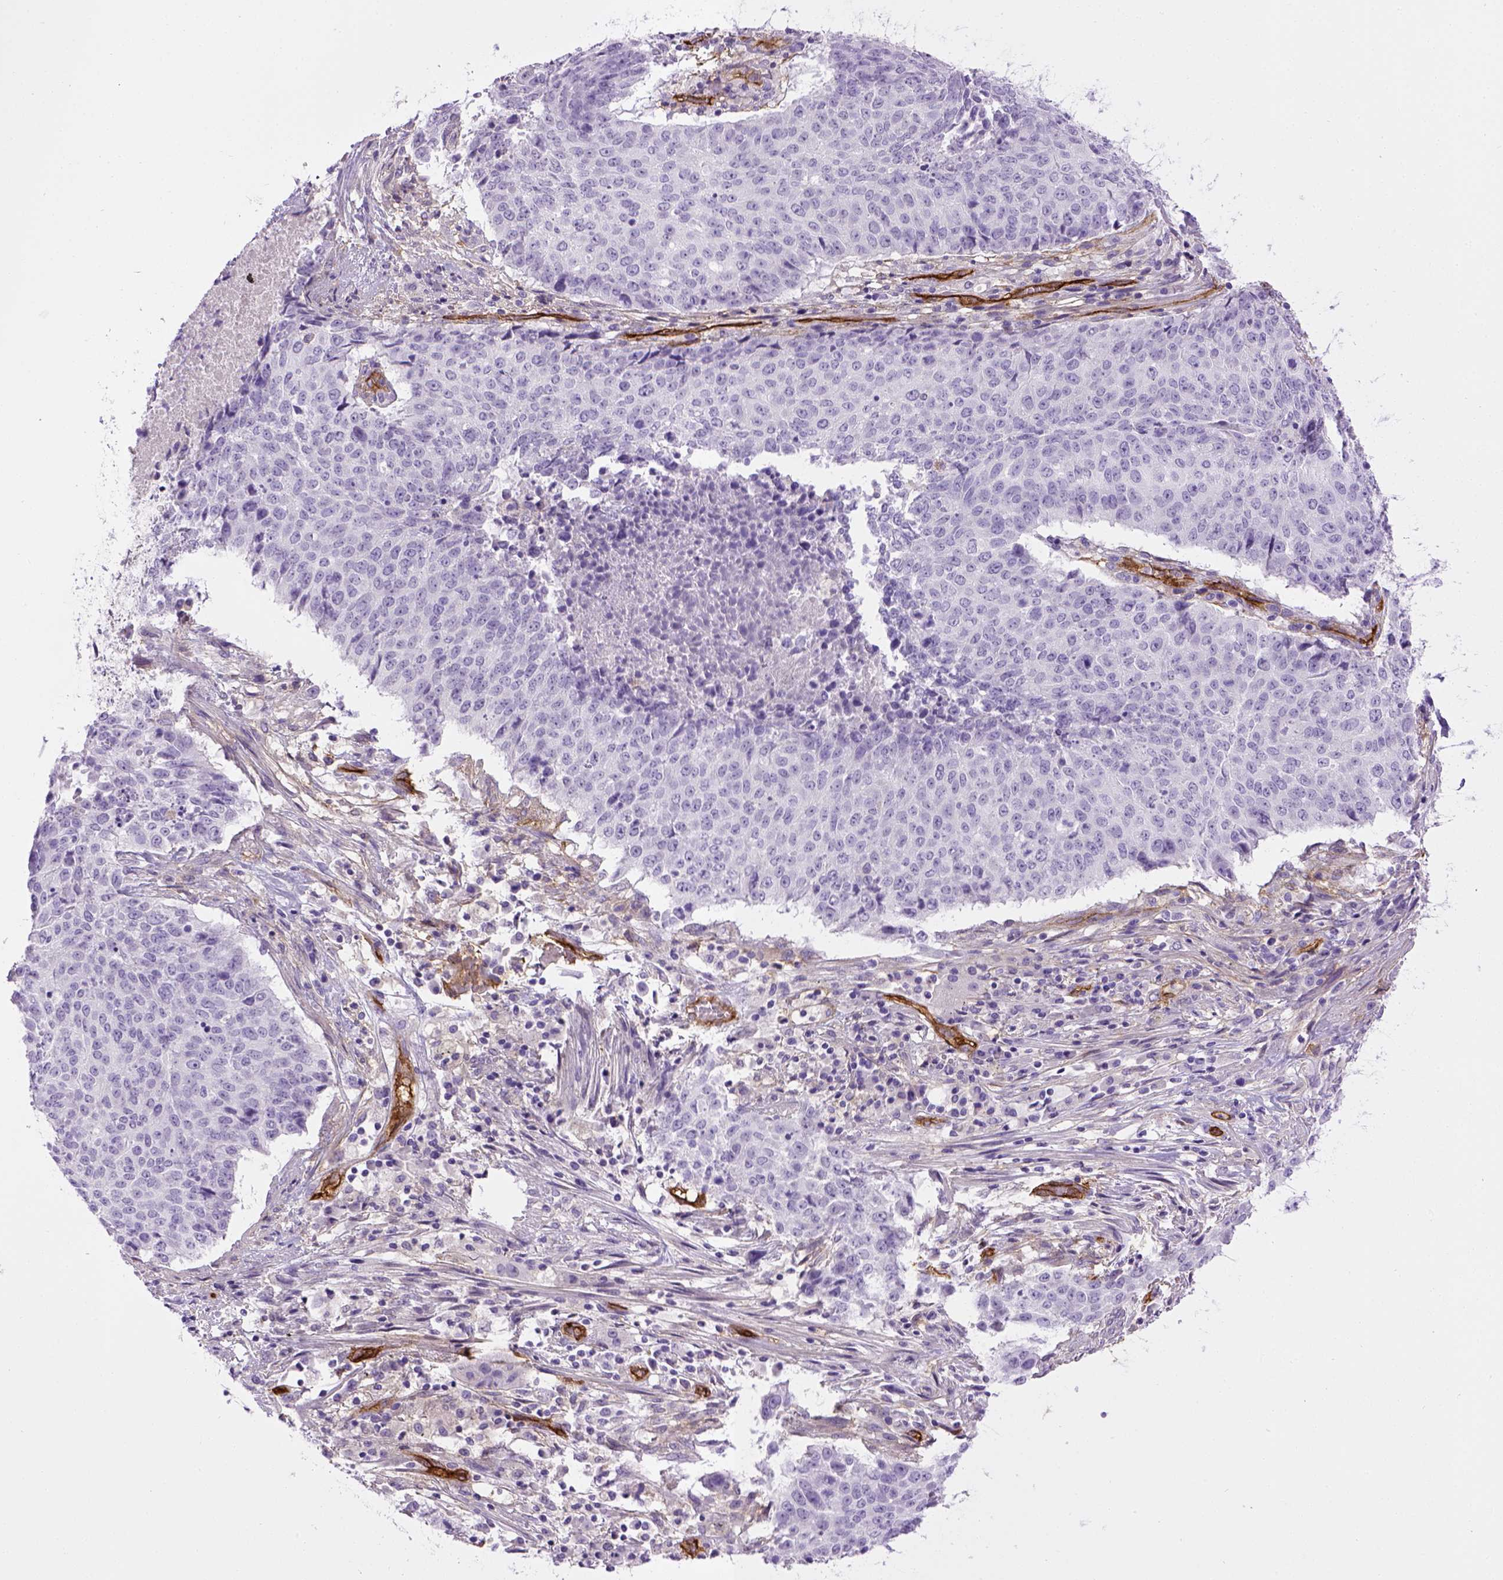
{"staining": {"intensity": "negative", "quantity": "none", "location": "none"}, "tissue": "lung cancer", "cell_type": "Tumor cells", "image_type": "cancer", "snomed": [{"axis": "morphology", "description": "Normal tissue, NOS"}, {"axis": "morphology", "description": "Squamous cell carcinoma, NOS"}, {"axis": "topography", "description": "Bronchus"}, {"axis": "topography", "description": "Lung"}], "caption": "High magnification brightfield microscopy of lung squamous cell carcinoma stained with DAB (3,3'-diaminobenzidine) (brown) and counterstained with hematoxylin (blue): tumor cells show no significant staining.", "gene": "ENG", "patient": {"sex": "male", "age": 64}}